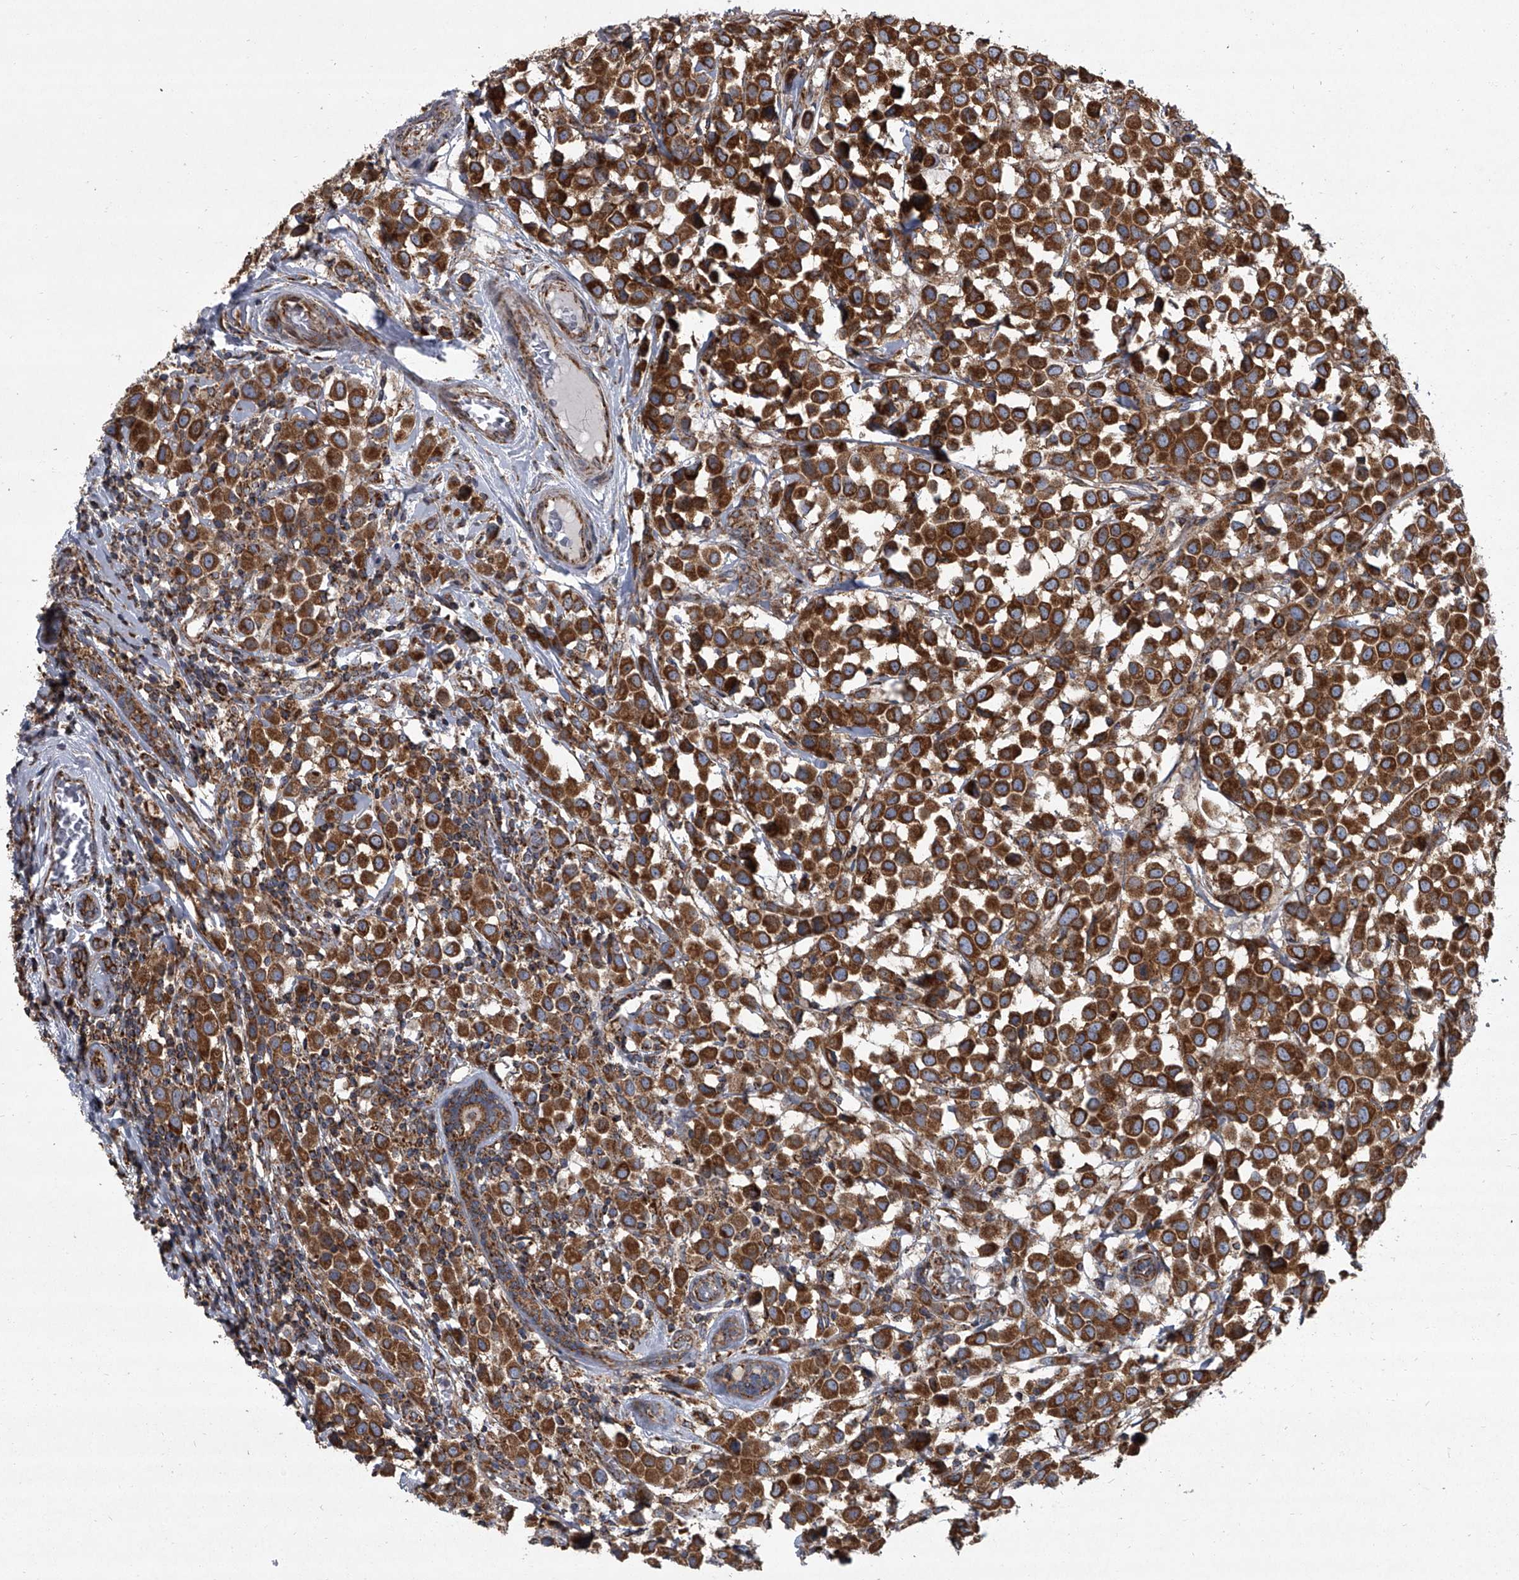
{"staining": {"intensity": "strong", "quantity": ">75%", "location": "cytoplasmic/membranous"}, "tissue": "breast cancer", "cell_type": "Tumor cells", "image_type": "cancer", "snomed": [{"axis": "morphology", "description": "Duct carcinoma"}, {"axis": "topography", "description": "Breast"}], "caption": "Immunohistochemistry of breast intraductal carcinoma shows high levels of strong cytoplasmic/membranous expression in about >75% of tumor cells.", "gene": "ZC3H15", "patient": {"sex": "female", "age": 61}}